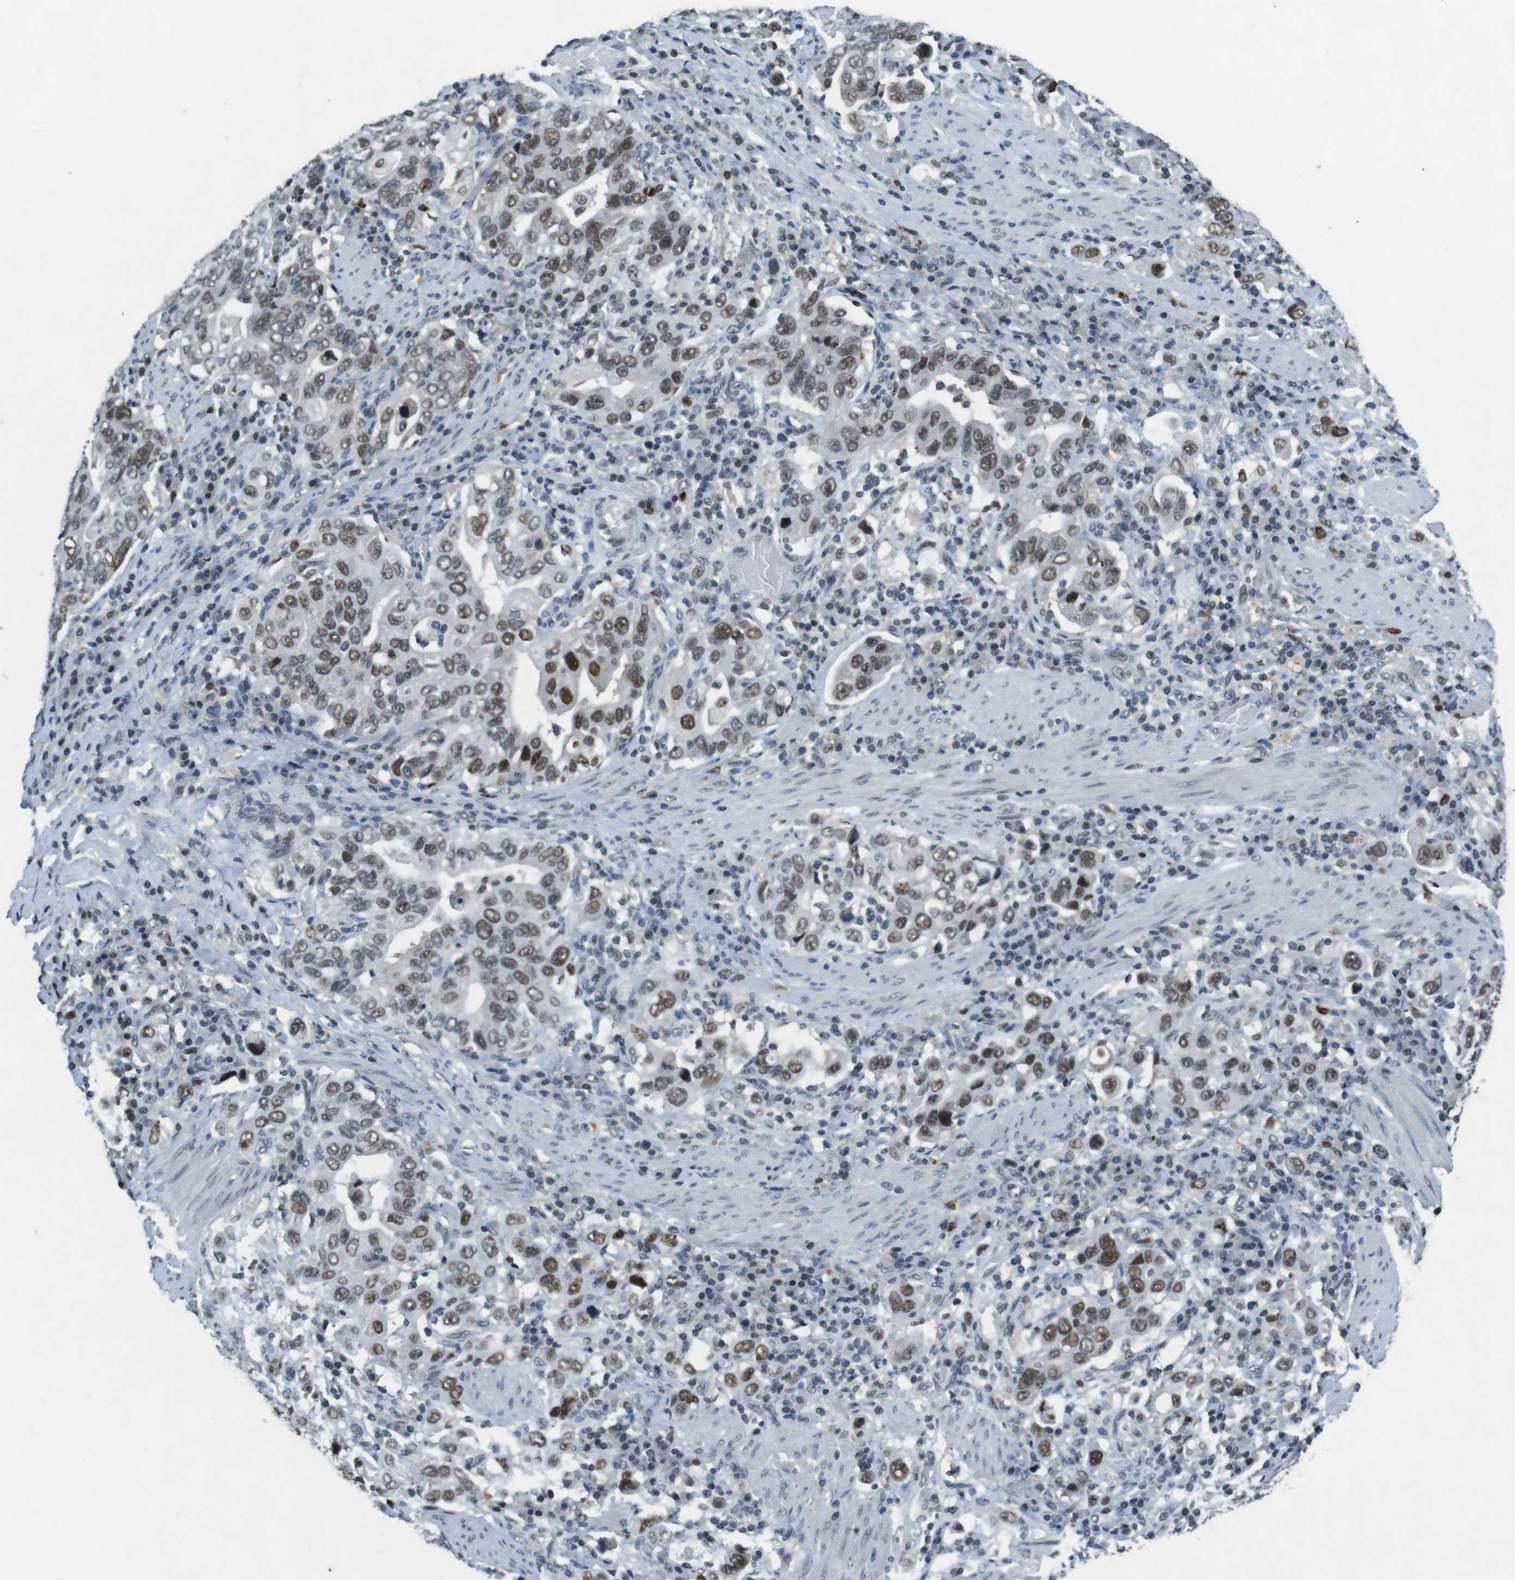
{"staining": {"intensity": "moderate", "quantity": ">75%", "location": "nuclear"}, "tissue": "stomach cancer", "cell_type": "Tumor cells", "image_type": "cancer", "snomed": [{"axis": "morphology", "description": "Adenocarcinoma, NOS"}, {"axis": "topography", "description": "Stomach, upper"}], "caption": "DAB (3,3'-diaminobenzidine) immunohistochemical staining of human stomach adenocarcinoma displays moderate nuclear protein expression in approximately >75% of tumor cells.", "gene": "USP7", "patient": {"sex": "male", "age": 62}}